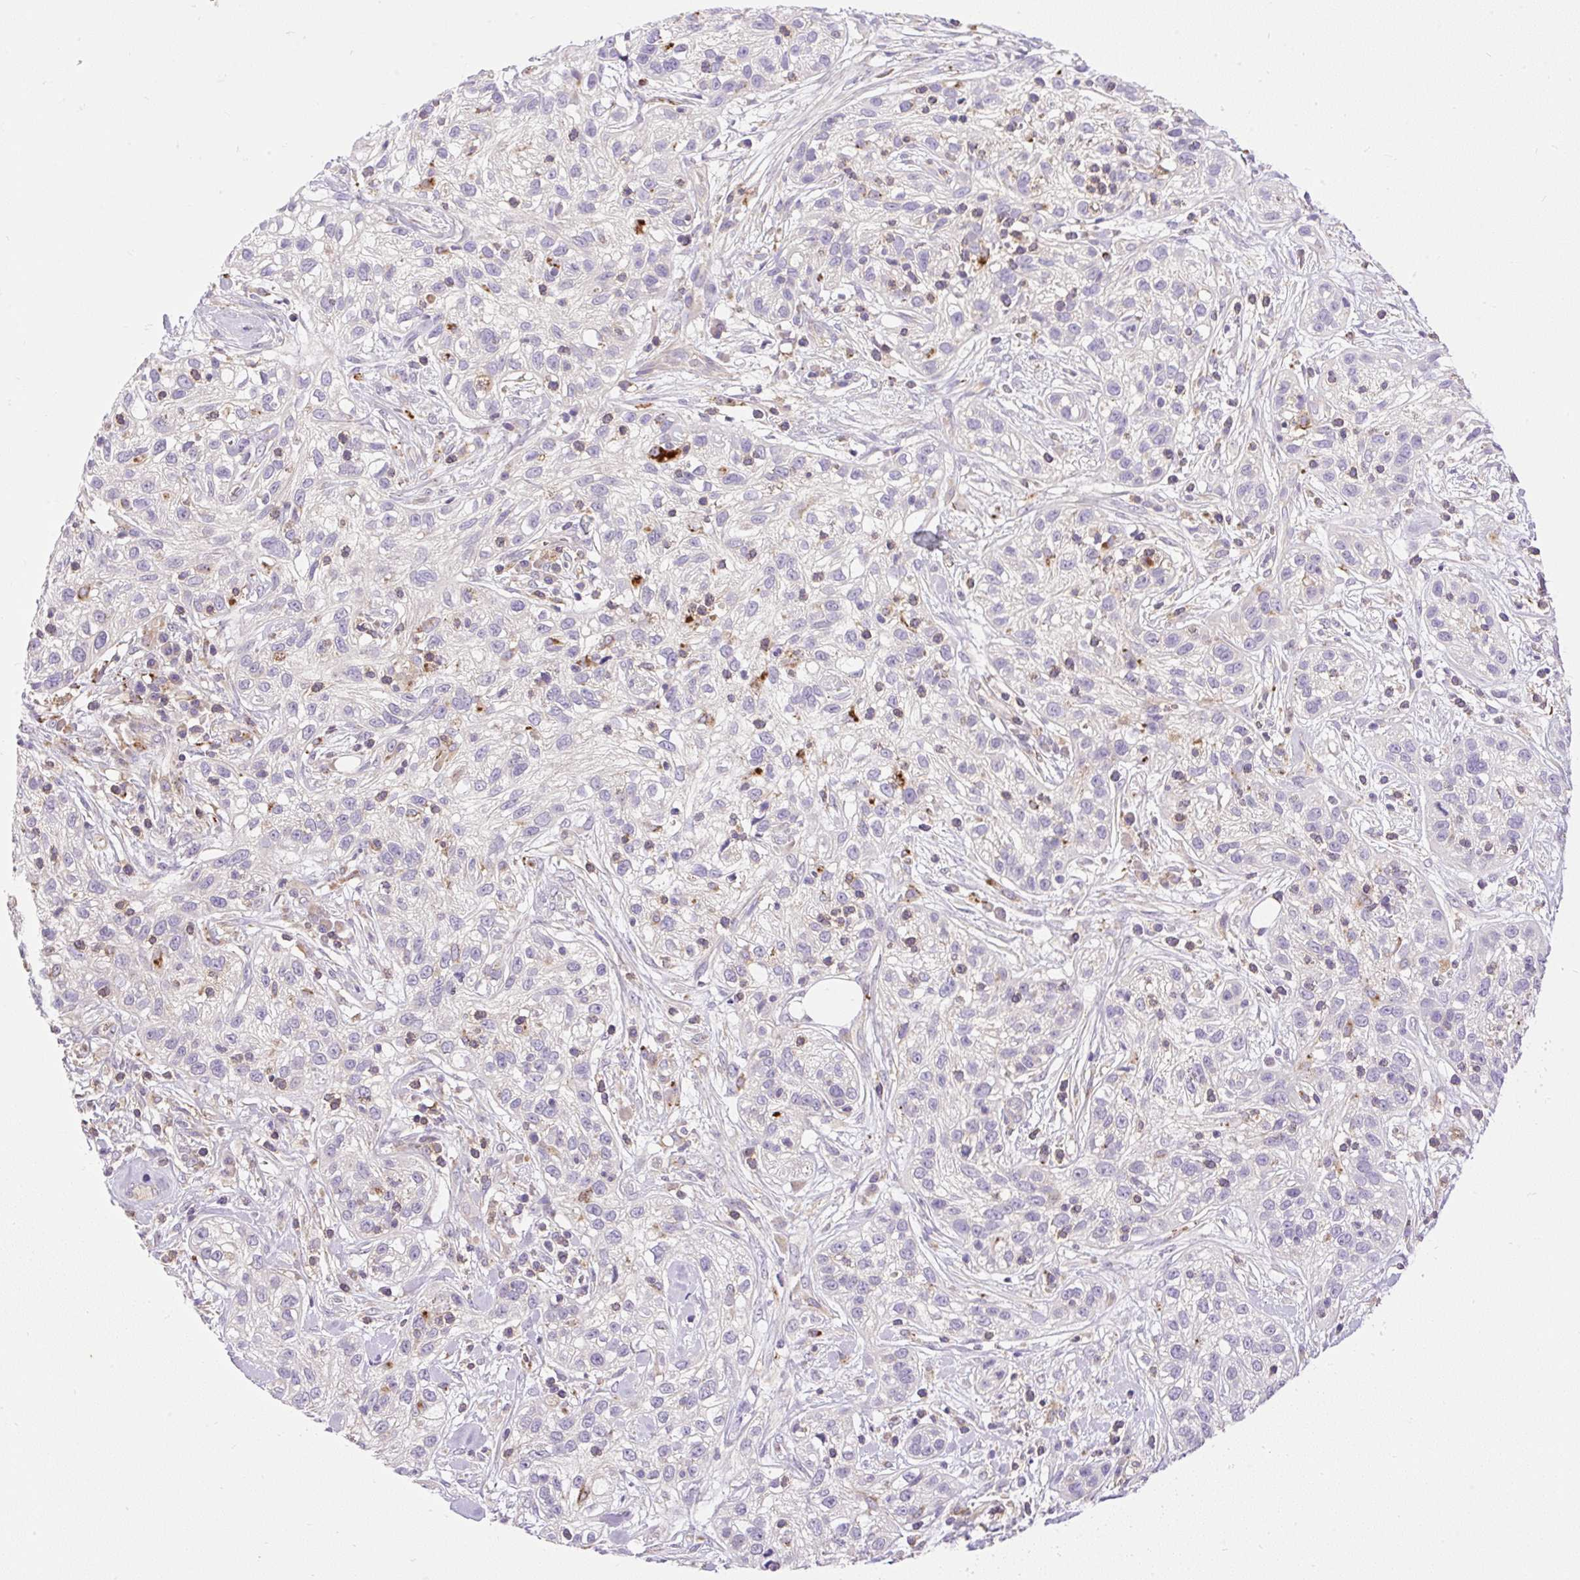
{"staining": {"intensity": "negative", "quantity": "none", "location": "none"}, "tissue": "skin cancer", "cell_type": "Tumor cells", "image_type": "cancer", "snomed": [{"axis": "morphology", "description": "Squamous cell carcinoma, NOS"}, {"axis": "topography", "description": "Skin"}], "caption": "This photomicrograph is of squamous cell carcinoma (skin) stained with immunohistochemistry to label a protein in brown with the nuclei are counter-stained blue. There is no positivity in tumor cells.", "gene": "HEXB", "patient": {"sex": "male", "age": 82}}